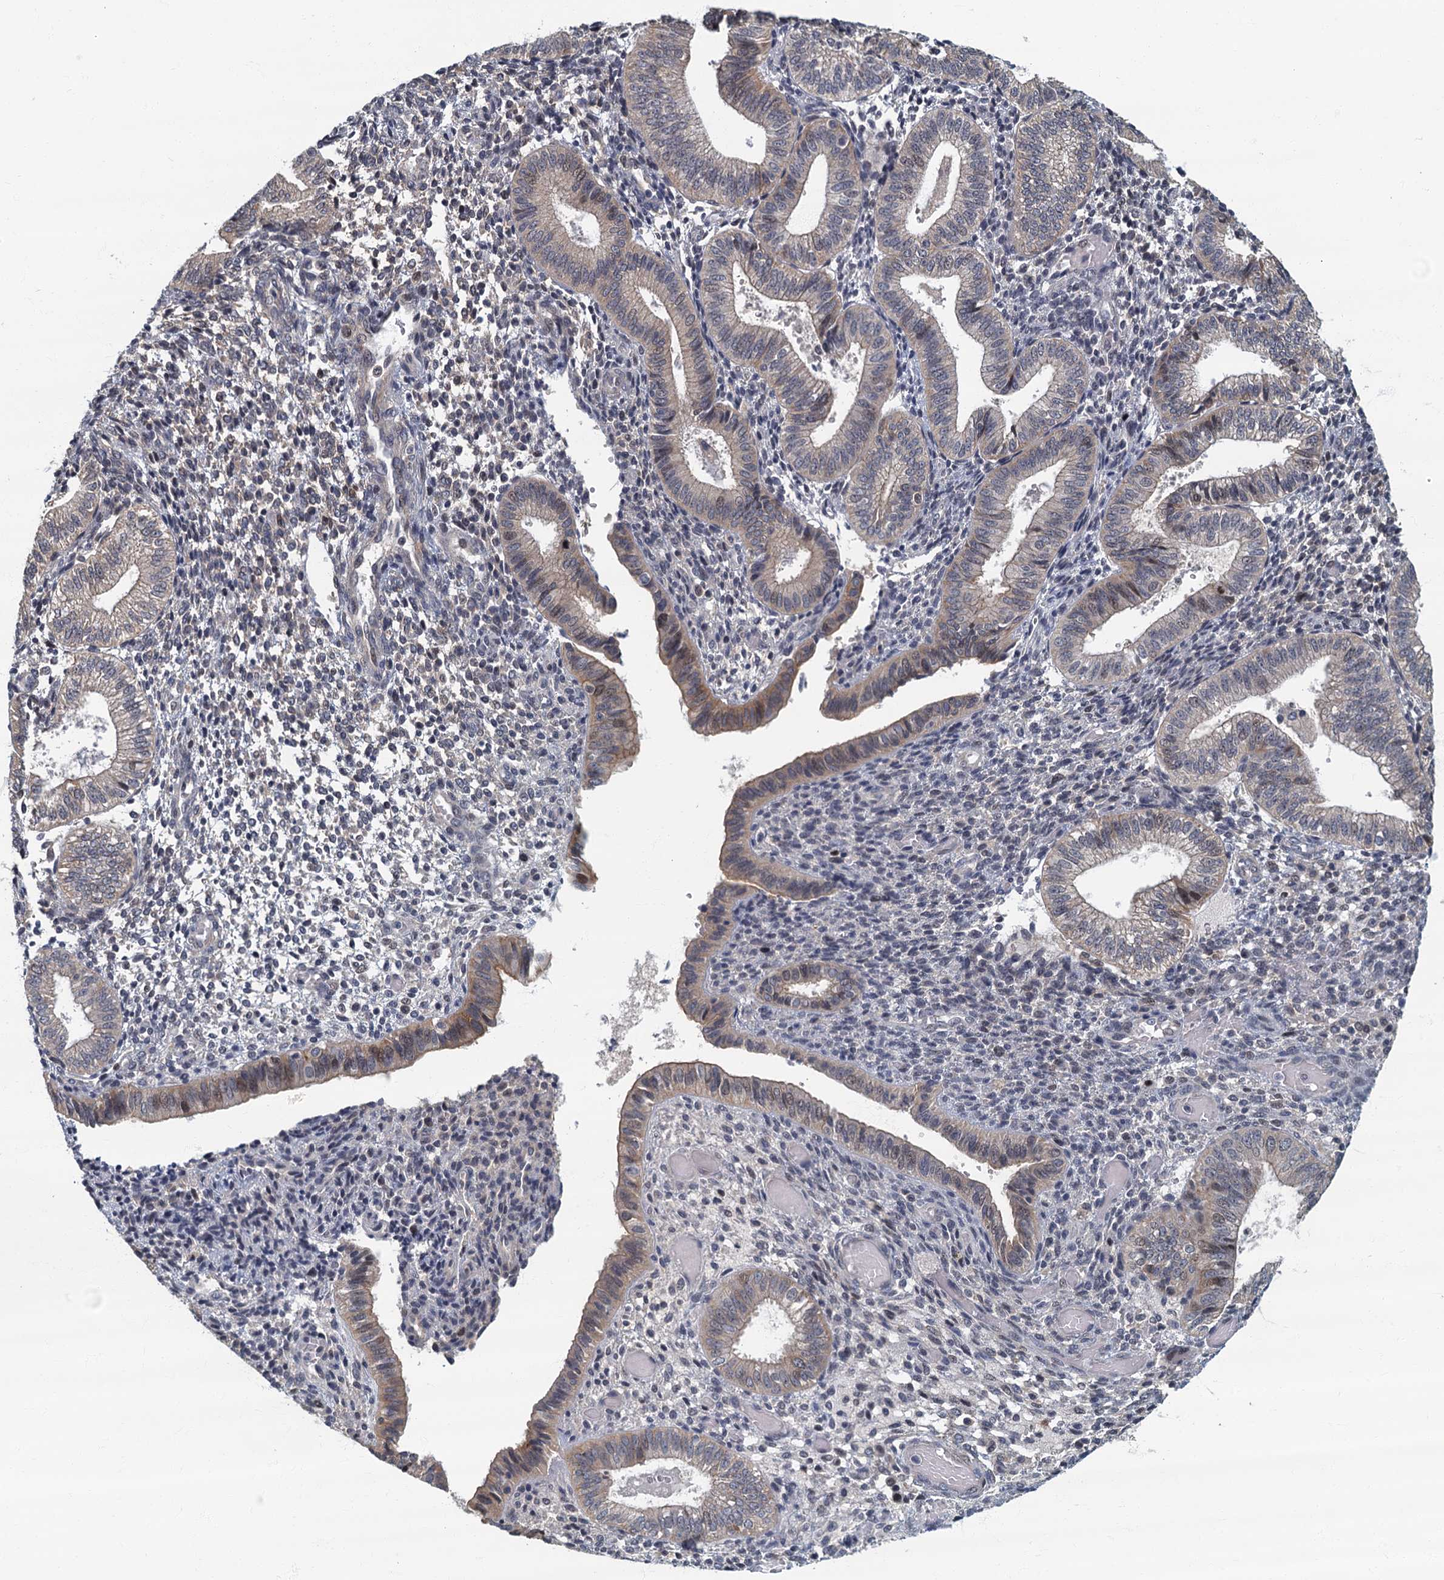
{"staining": {"intensity": "weak", "quantity": "25%-75%", "location": "cytoplasmic/membranous"}, "tissue": "endometrium", "cell_type": "Cells in endometrial stroma", "image_type": "normal", "snomed": [{"axis": "morphology", "description": "Normal tissue, NOS"}, {"axis": "topography", "description": "Endometrium"}], "caption": "Immunohistochemistry (IHC) photomicrograph of unremarkable endometrium: human endometrium stained using immunohistochemistry shows low levels of weak protein expression localized specifically in the cytoplasmic/membranous of cells in endometrial stroma, appearing as a cytoplasmic/membranous brown color.", "gene": "CKAP2L", "patient": {"sex": "female", "age": 34}}